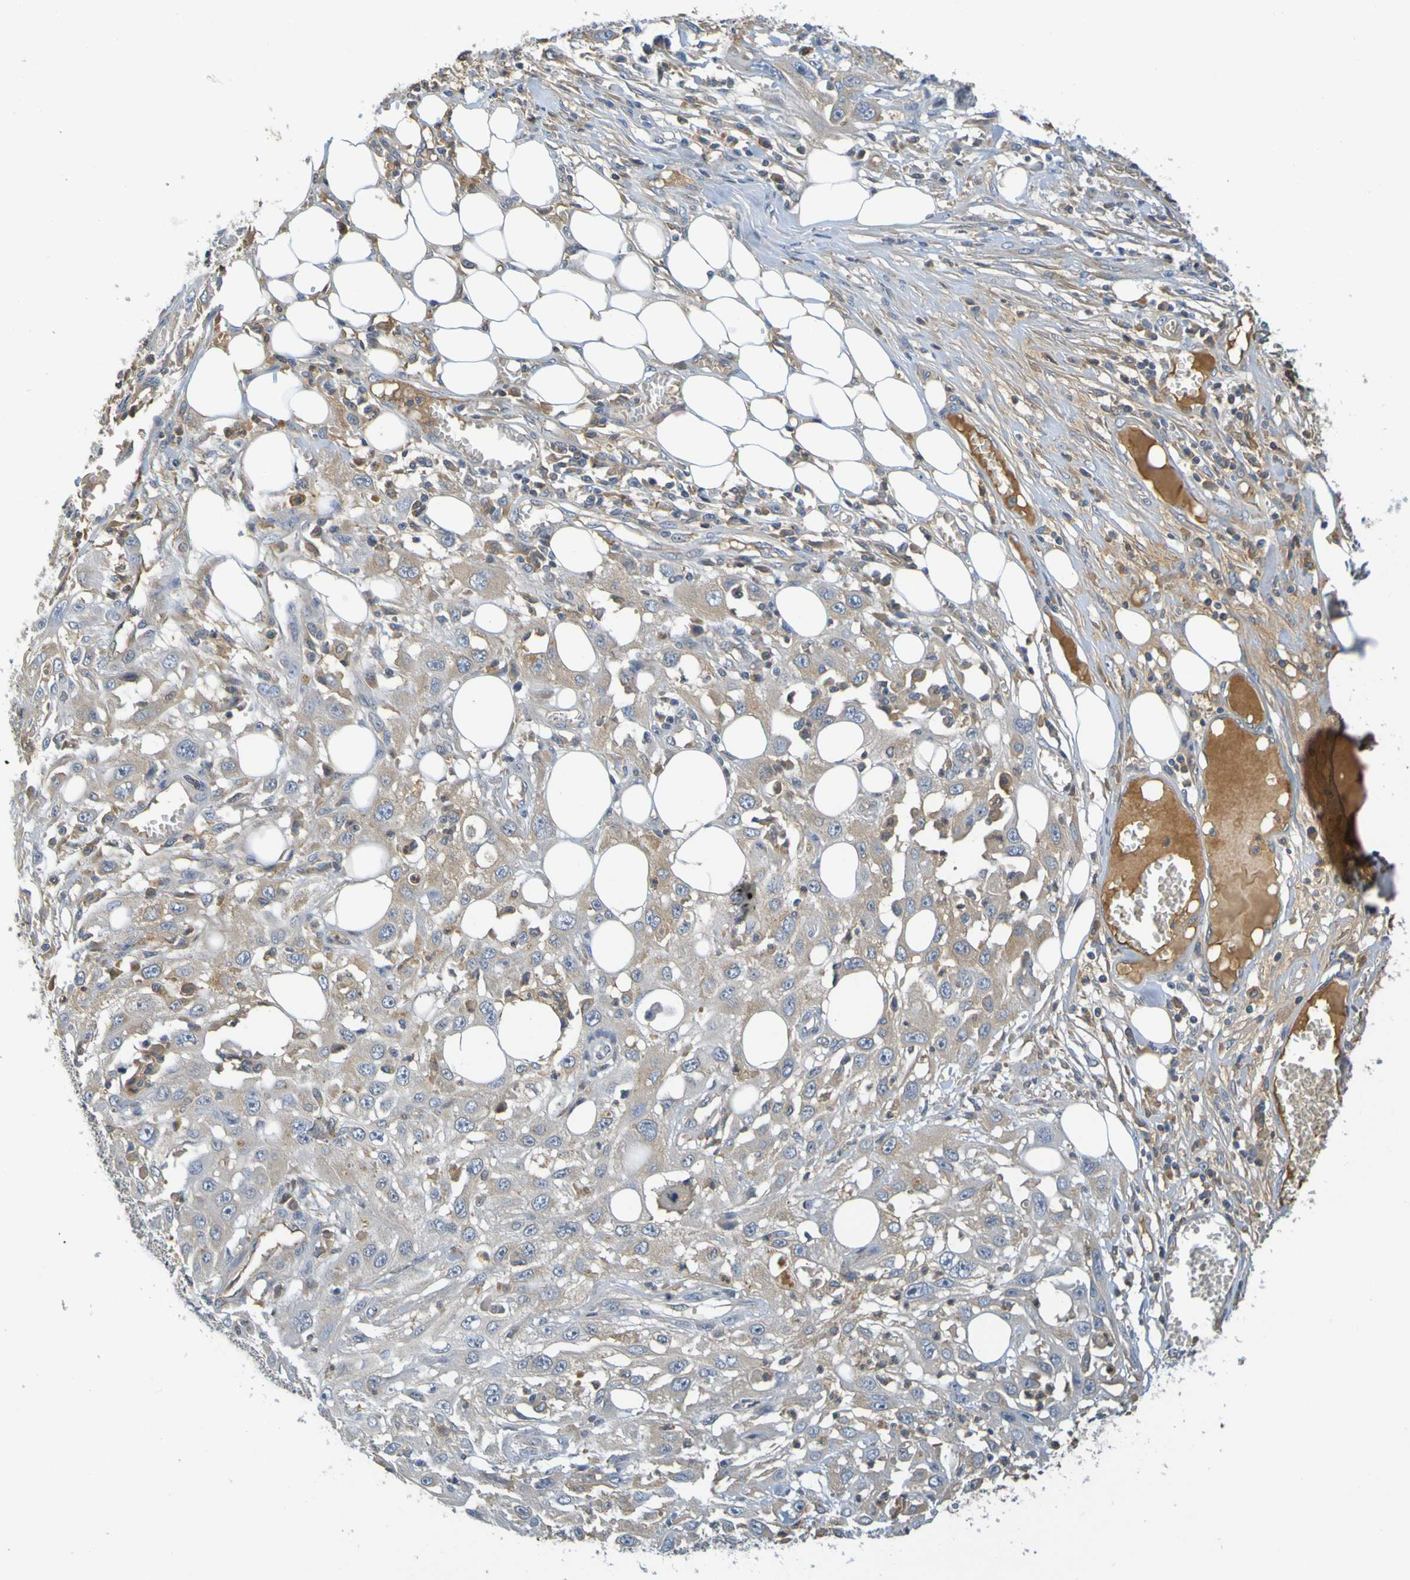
{"staining": {"intensity": "weak", "quantity": "25%-75%", "location": "cytoplasmic/membranous"}, "tissue": "skin cancer", "cell_type": "Tumor cells", "image_type": "cancer", "snomed": [{"axis": "morphology", "description": "Squamous cell carcinoma, NOS"}, {"axis": "topography", "description": "Skin"}], "caption": "Brown immunohistochemical staining in skin squamous cell carcinoma displays weak cytoplasmic/membranous positivity in approximately 25%-75% of tumor cells. (Brightfield microscopy of DAB IHC at high magnification).", "gene": "C1QA", "patient": {"sex": "male", "age": 75}}